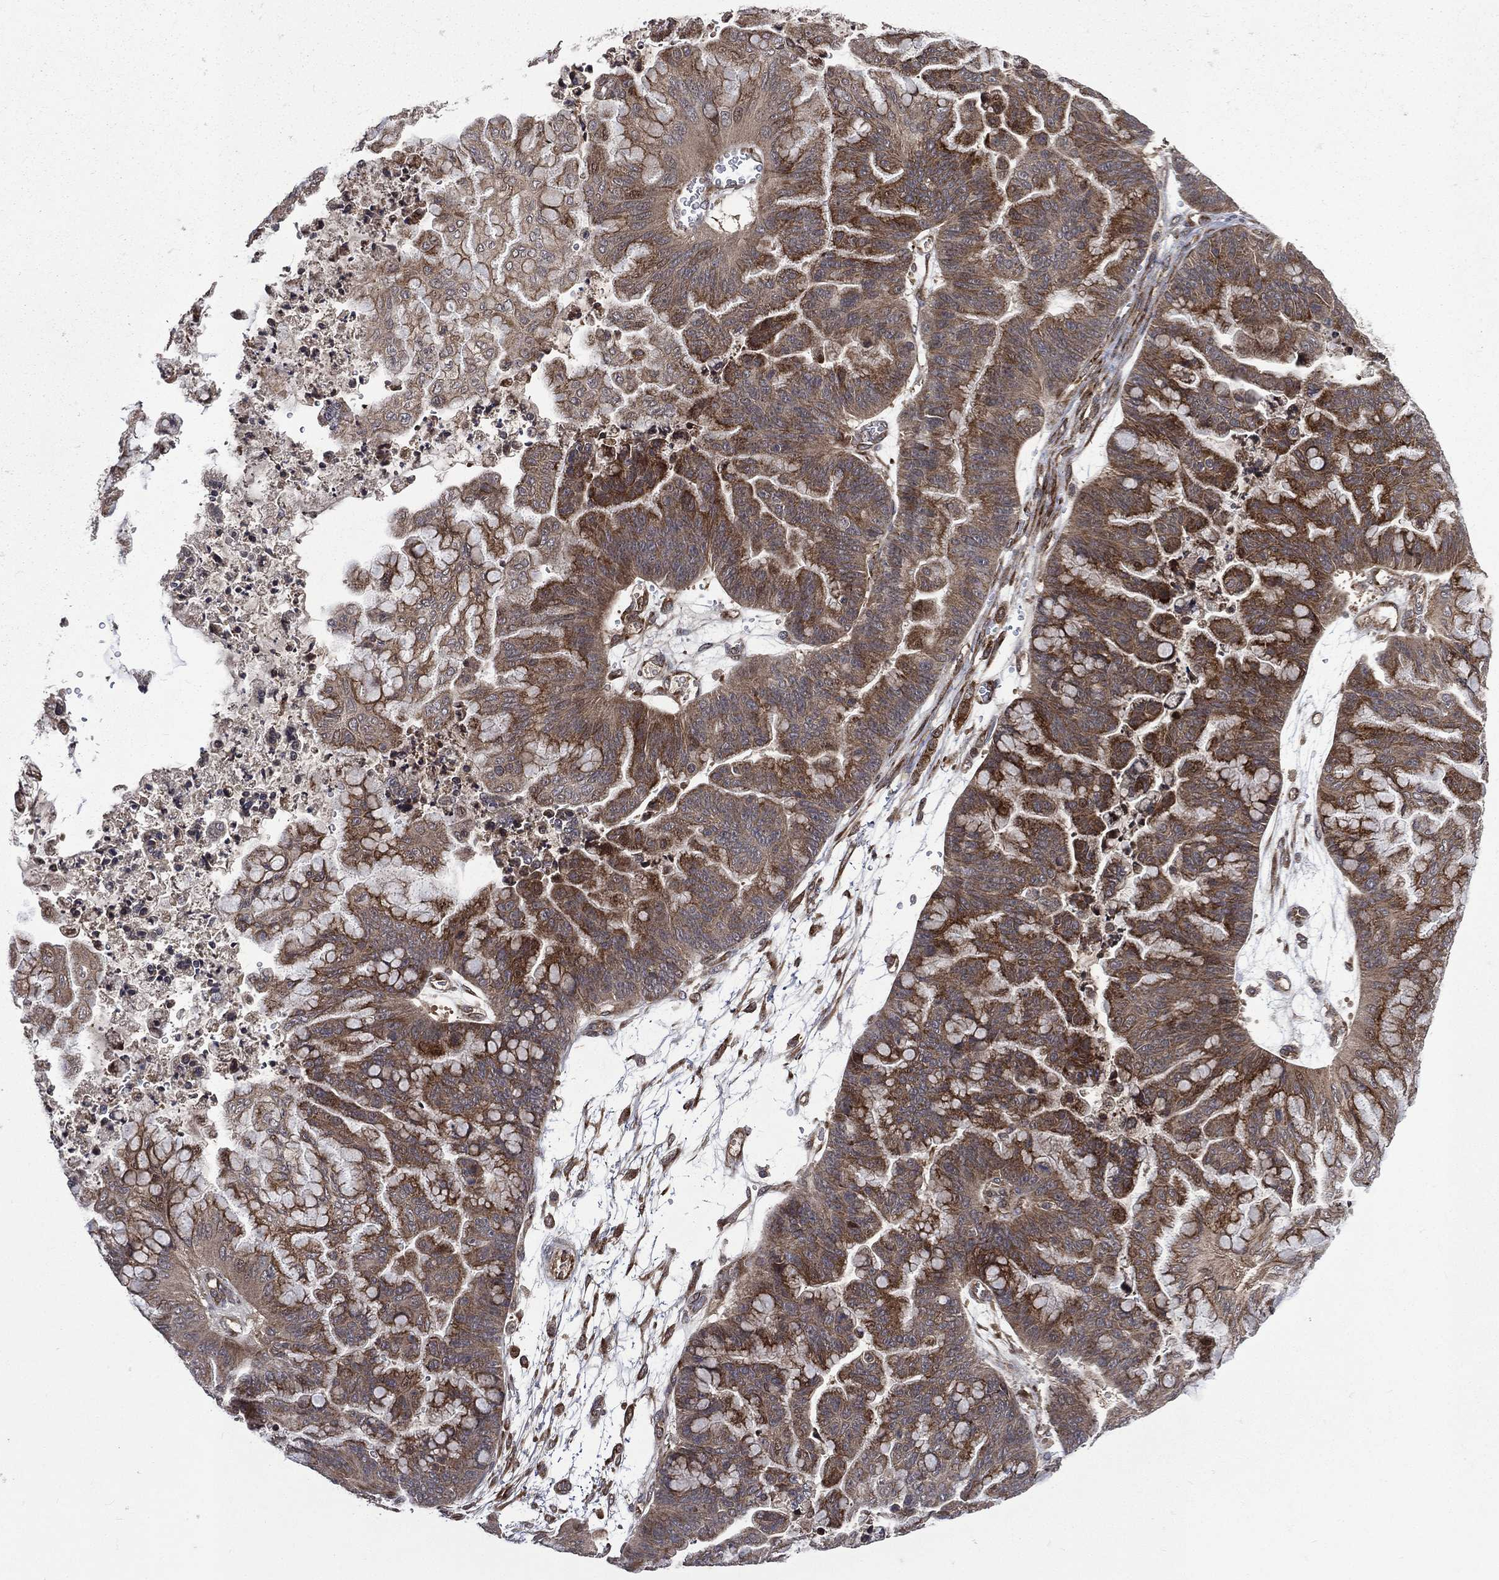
{"staining": {"intensity": "strong", "quantity": "25%-75%", "location": "cytoplasmic/membranous"}, "tissue": "ovarian cancer", "cell_type": "Tumor cells", "image_type": "cancer", "snomed": [{"axis": "morphology", "description": "Cystadenocarcinoma, mucinous, NOS"}, {"axis": "topography", "description": "Ovary"}], "caption": "Protein analysis of mucinous cystadenocarcinoma (ovarian) tissue reveals strong cytoplasmic/membranous expression in approximately 25%-75% of tumor cells.", "gene": "RAB11FIP4", "patient": {"sex": "female", "age": 67}}